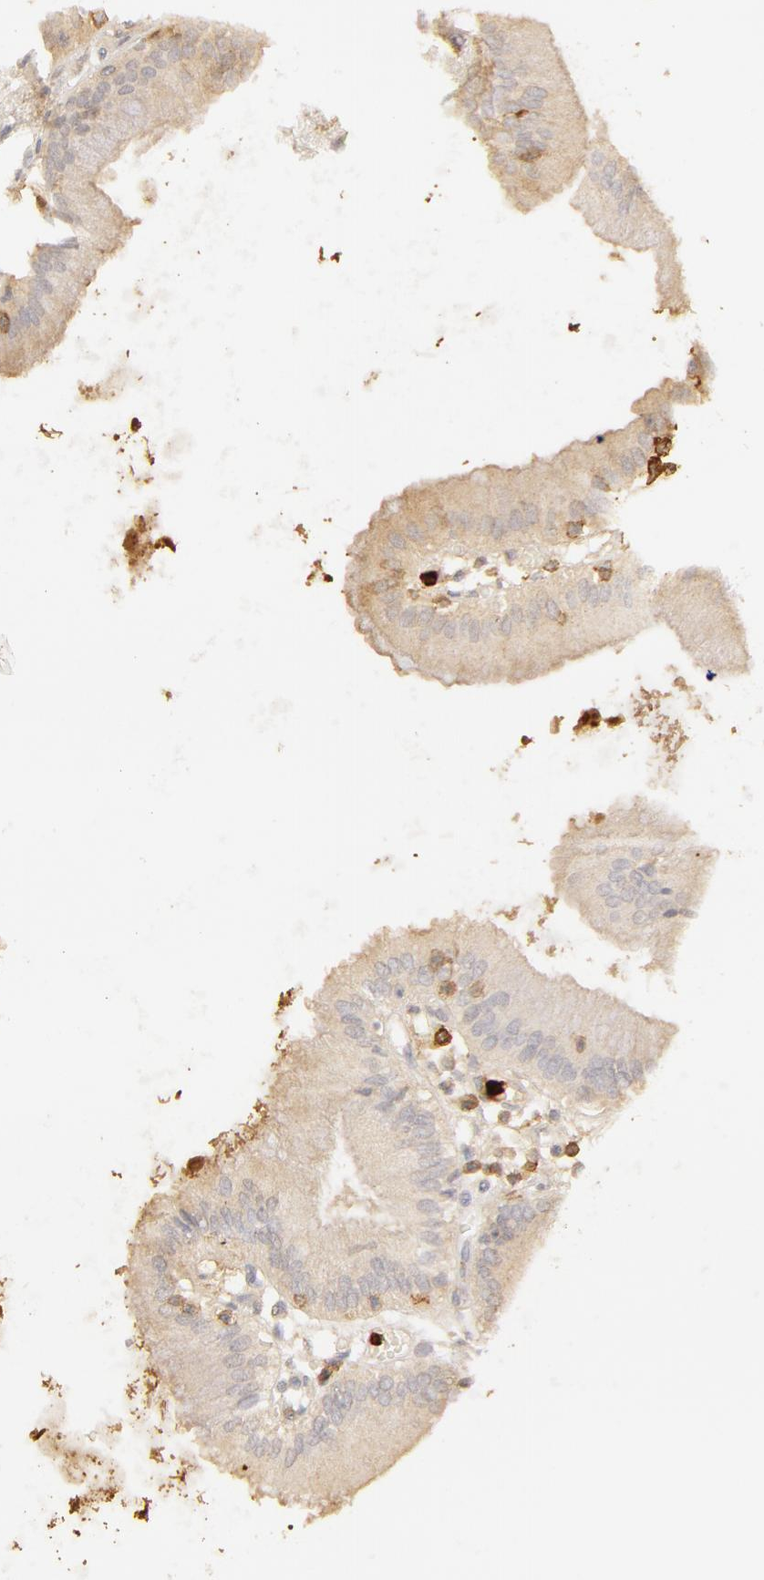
{"staining": {"intensity": "weak", "quantity": ">75%", "location": "cytoplasmic/membranous"}, "tissue": "gallbladder", "cell_type": "Glandular cells", "image_type": "normal", "snomed": [{"axis": "morphology", "description": "Normal tissue, NOS"}, {"axis": "topography", "description": "Gallbladder"}], "caption": "Benign gallbladder displays weak cytoplasmic/membranous positivity in about >75% of glandular cells (DAB IHC with brightfield microscopy, high magnification)..", "gene": "C1R", "patient": {"sex": "male", "age": 58}}